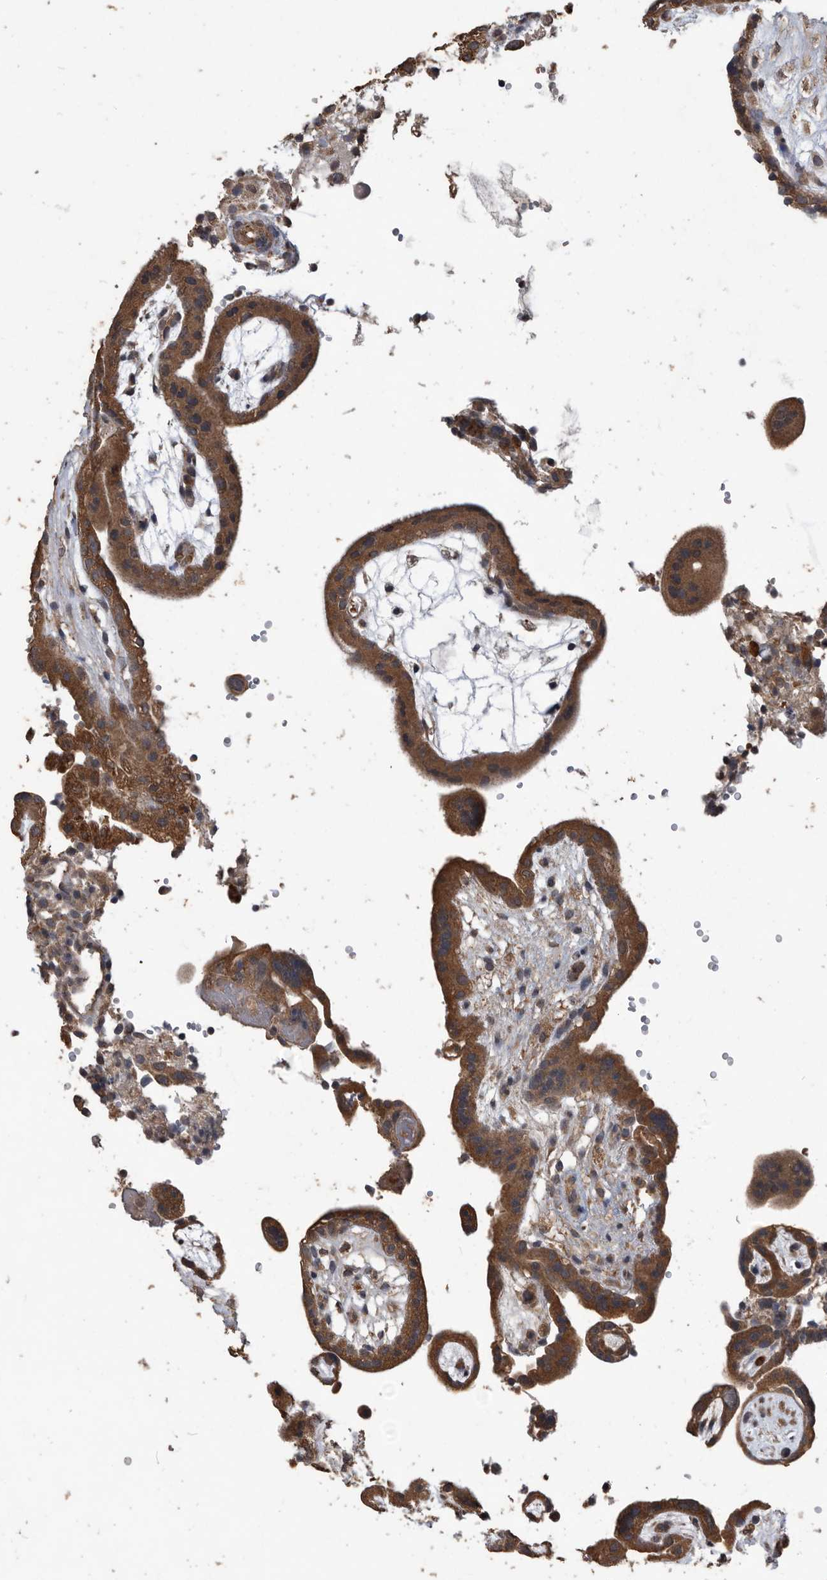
{"staining": {"intensity": "moderate", "quantity": ">75%", "location": "cytoplasmic/membranous"}, "tissue": "placenta", "cell_type": "Trophoblastic cells", "image_type": "normal", "snomed": [{"axis": "morphology", "description": "Normal tissue, NOS"}, {"axis": "topography", "description": "Placenta"}], "caption": "An IHC micrograph of benign tissue is shown. Protein staining in brown labels moderate cytoplasmic/membranous positivity in placenta within trophoblastic cells.", "gene": "NRBP1", "patient": {"sex": "female", "age": 18}}